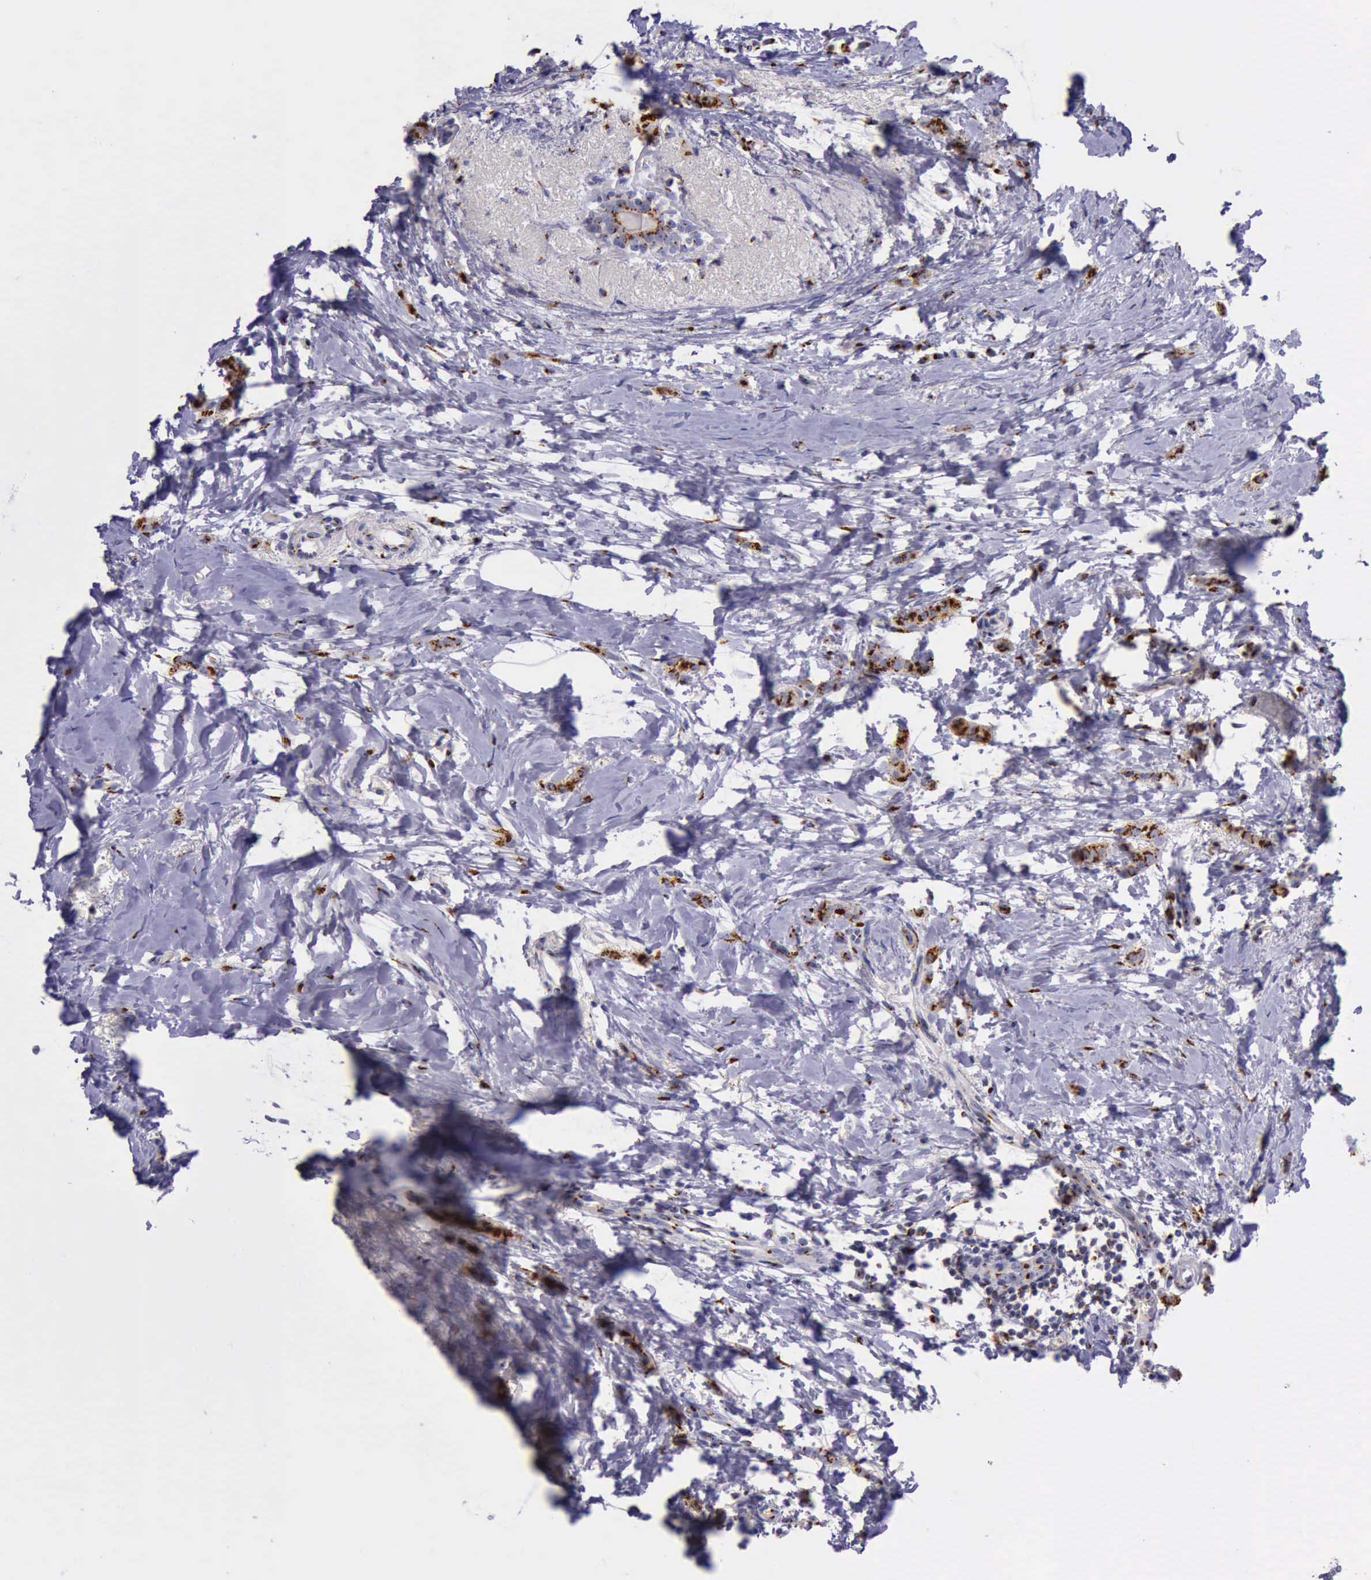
{"staining": {"intensity": "strong", "quantity": ">75%", "location": "cytoplasmic/membranous"}, "tissue": "breast cancer", "cell_type": "Tumor cells", "image_type": "cancer", "snomed": [{"axis": "morphology", "description": "Lobular carcinoma"}, {"axis": "topography", "description": "Breast"}], "caption": "Protein staining of breast cancer (lobular carcinoma) tissue demonstrates strong cytoplasmic/membranous staining in about >75% of tumor cells.", "gene": "GOLGA5", "patient": {"sex": "female", "age": 55}}